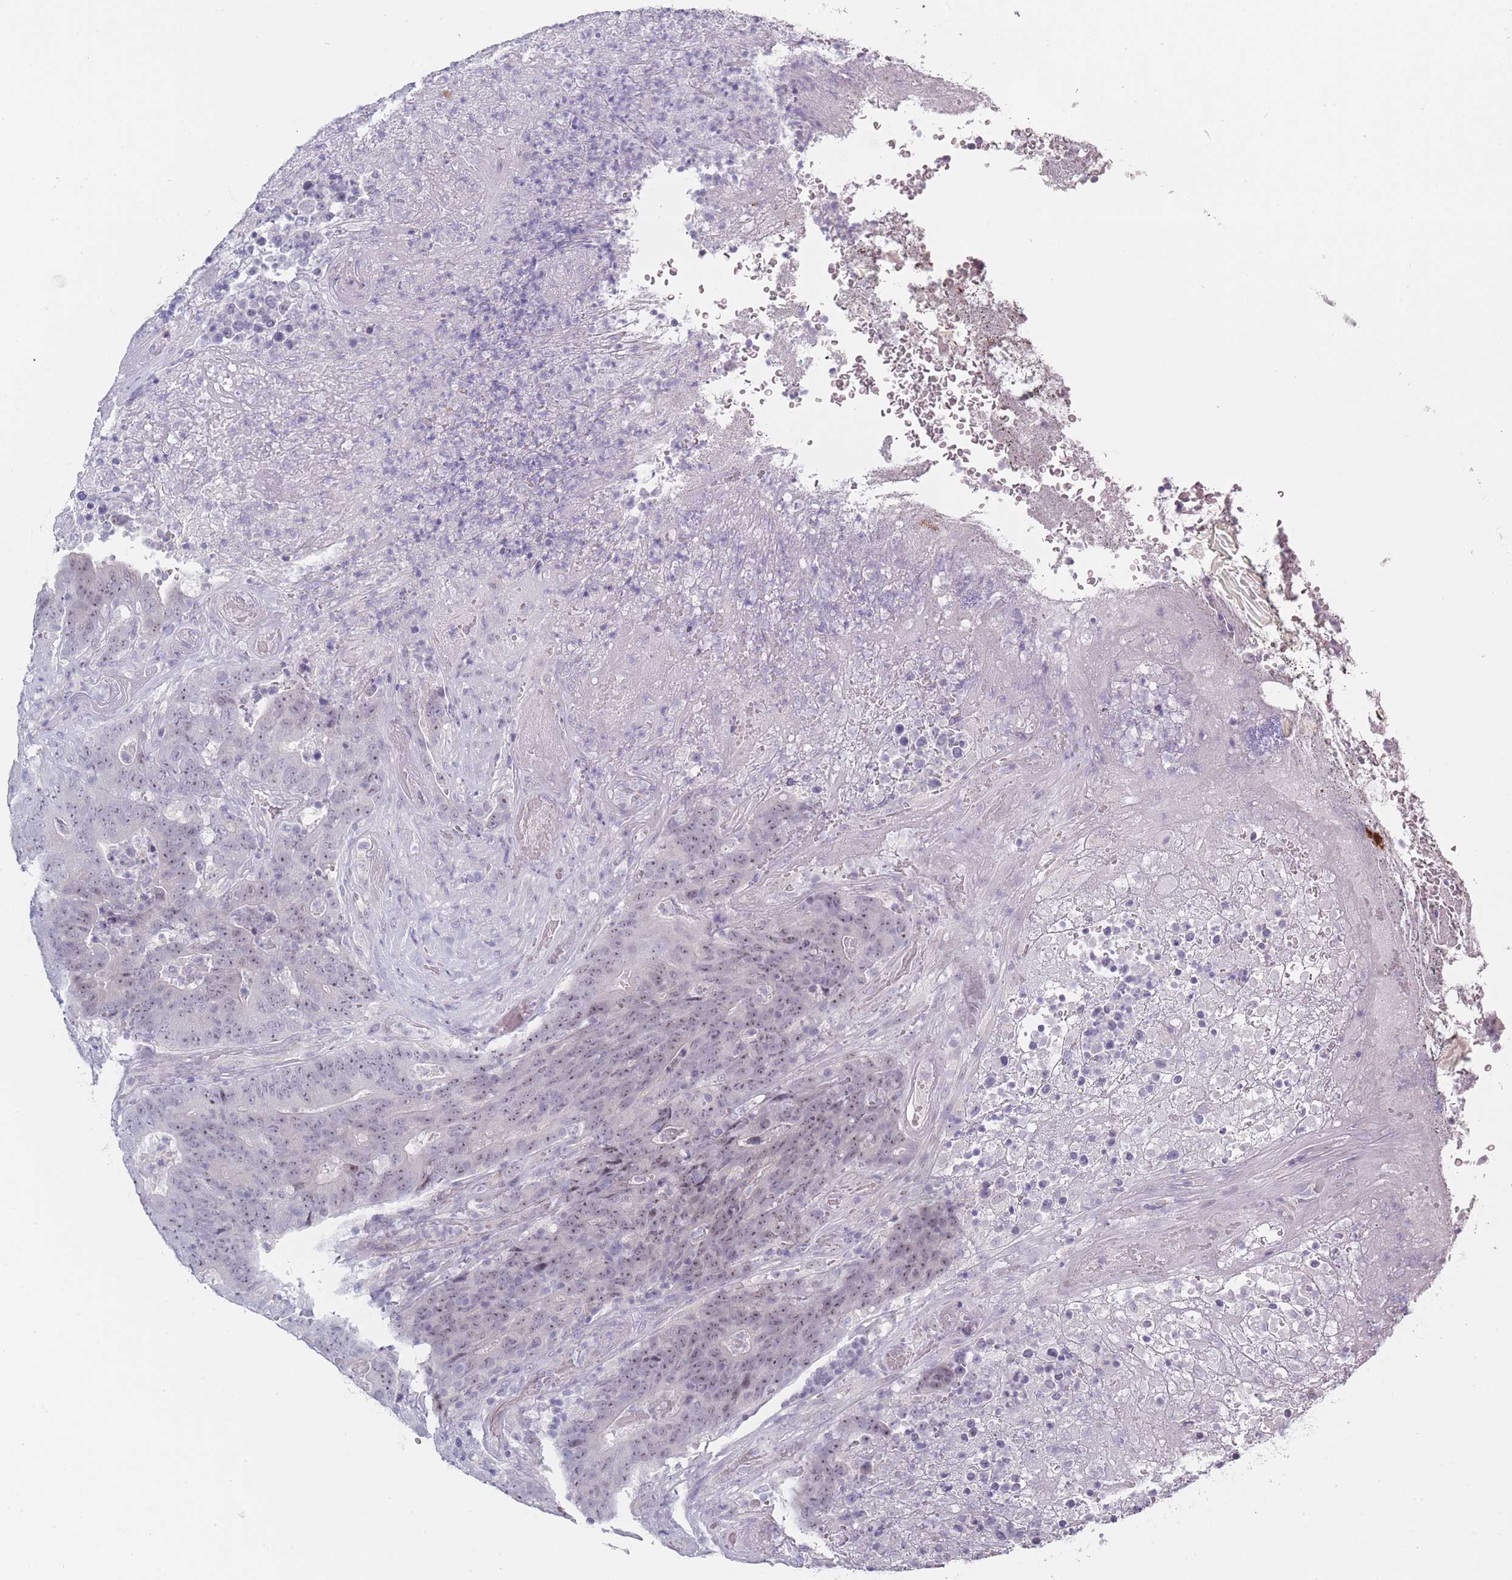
{"staining": {"intensity": "moderate", "quantity": "25%-75%", "location": "nuclear"}, "tissue": "colorectal cancer", "cell_type": "Tumor cells", "image_type": "cancer", "snomed": [{"axis": "morphology", "description": "Adenocarcinoma, NOS"}, {"axis": "topography", "description": "Colon"}], "caption": "Colorectal cancer (adenocarcinoma) tissue demonstrates moderate nuclear positivity in about 25%-75% of tumor cells, visualized by immunohistochemistry.", "gene": "ROS1", "patient": {"sex": "female", "age": 75}}